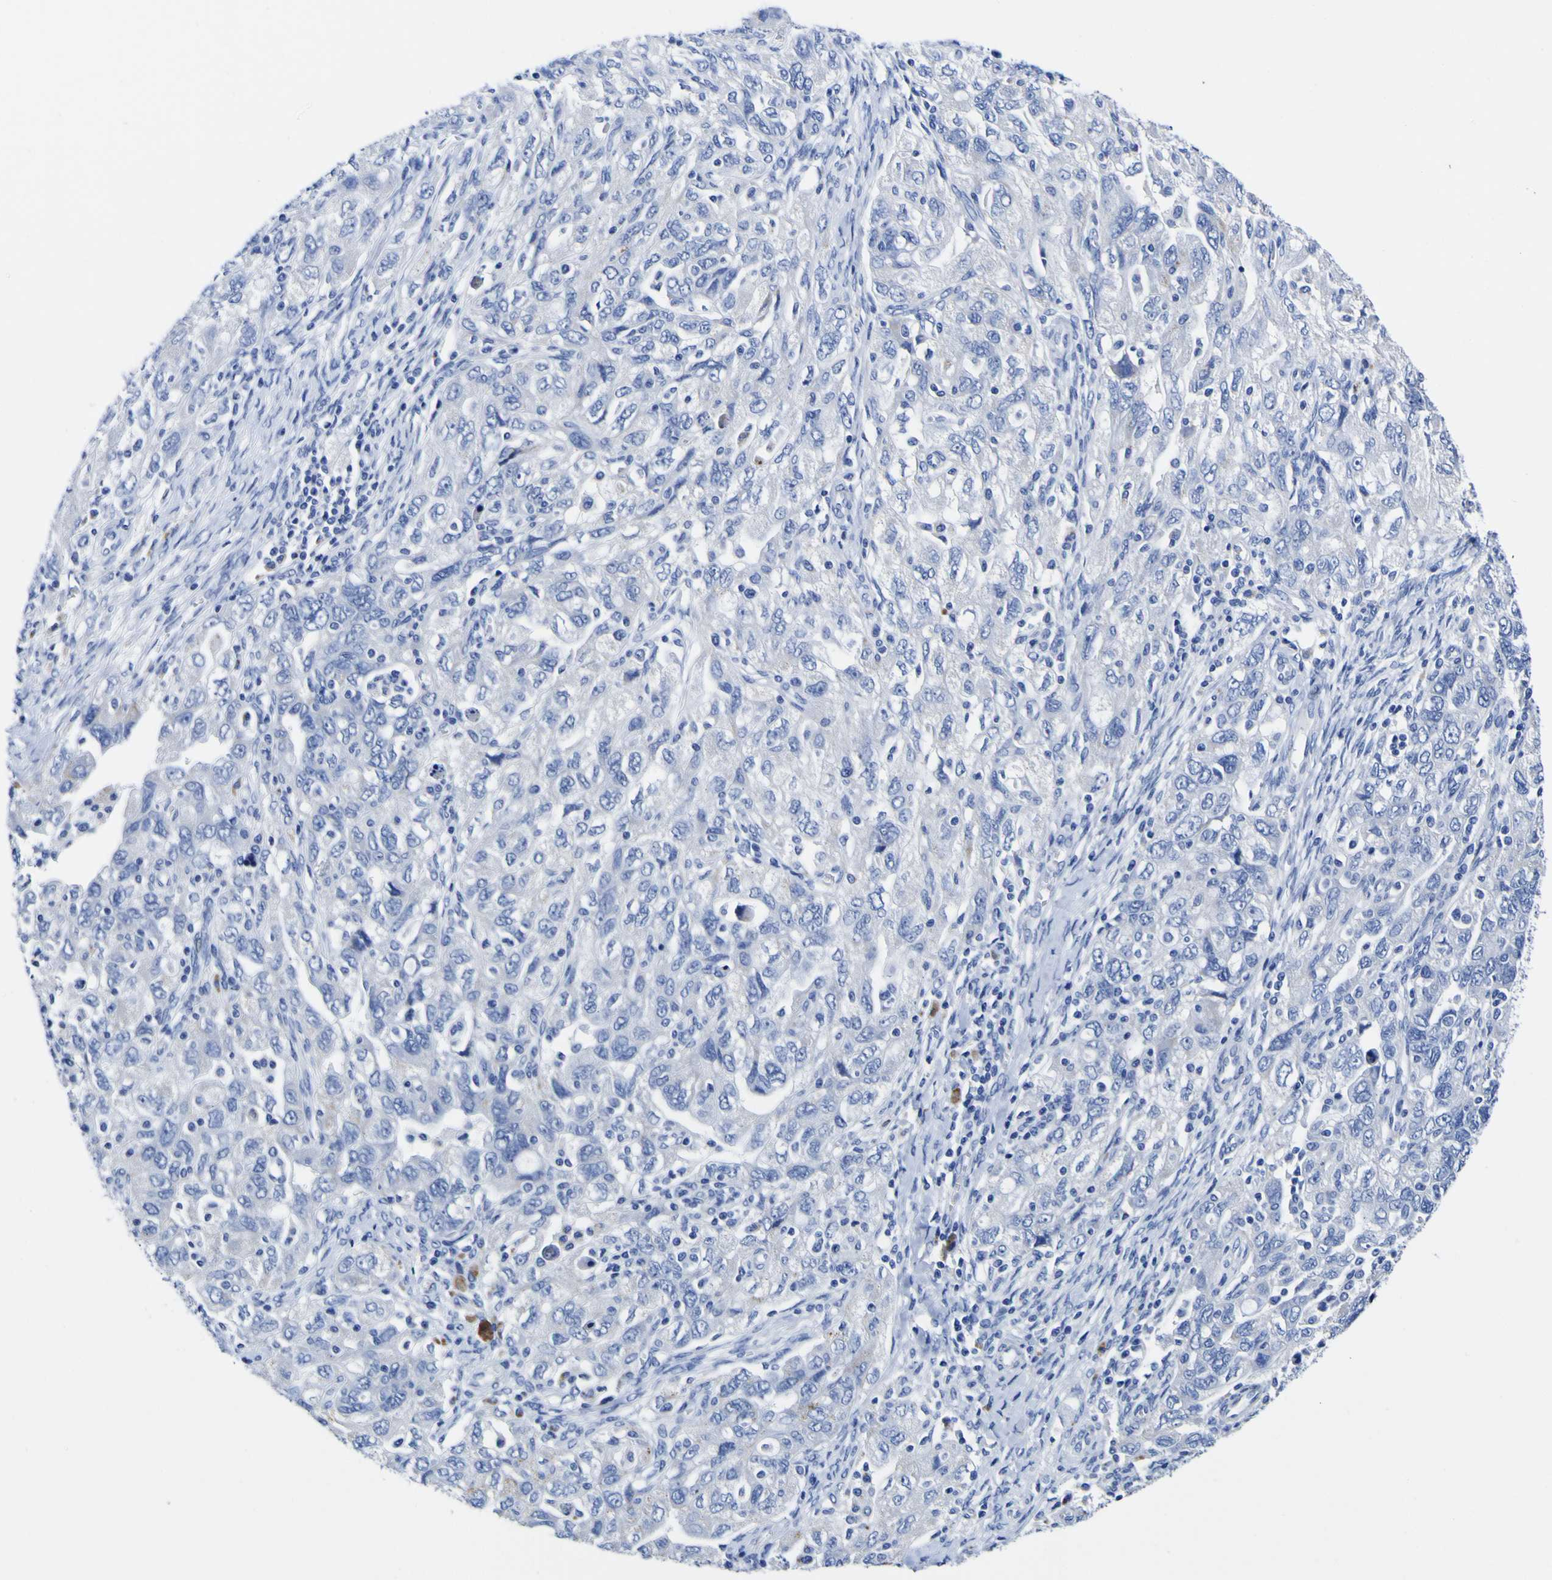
{"staining": {"intensity": "negative", "quantity": "none", "location": "none"}, "tissue": "ovarian cancer", "cell_type": "Tumor cells", "image_type": "cancer", "snomed": [{"axis": "morphology", "description": "Carcinoma, NOS"}, {"axis": "morphology", "description": "Cystadenocarcinoma, serous, NOS"}, {"axis": "topography", "description": "Ovary"}], "caption": "Tumor cells show no significant positivity in serous cystadenocarcinoma (ovarian).", "gene": "HLA-DQA1", "patient": {"sex": "female", "age": 69}}